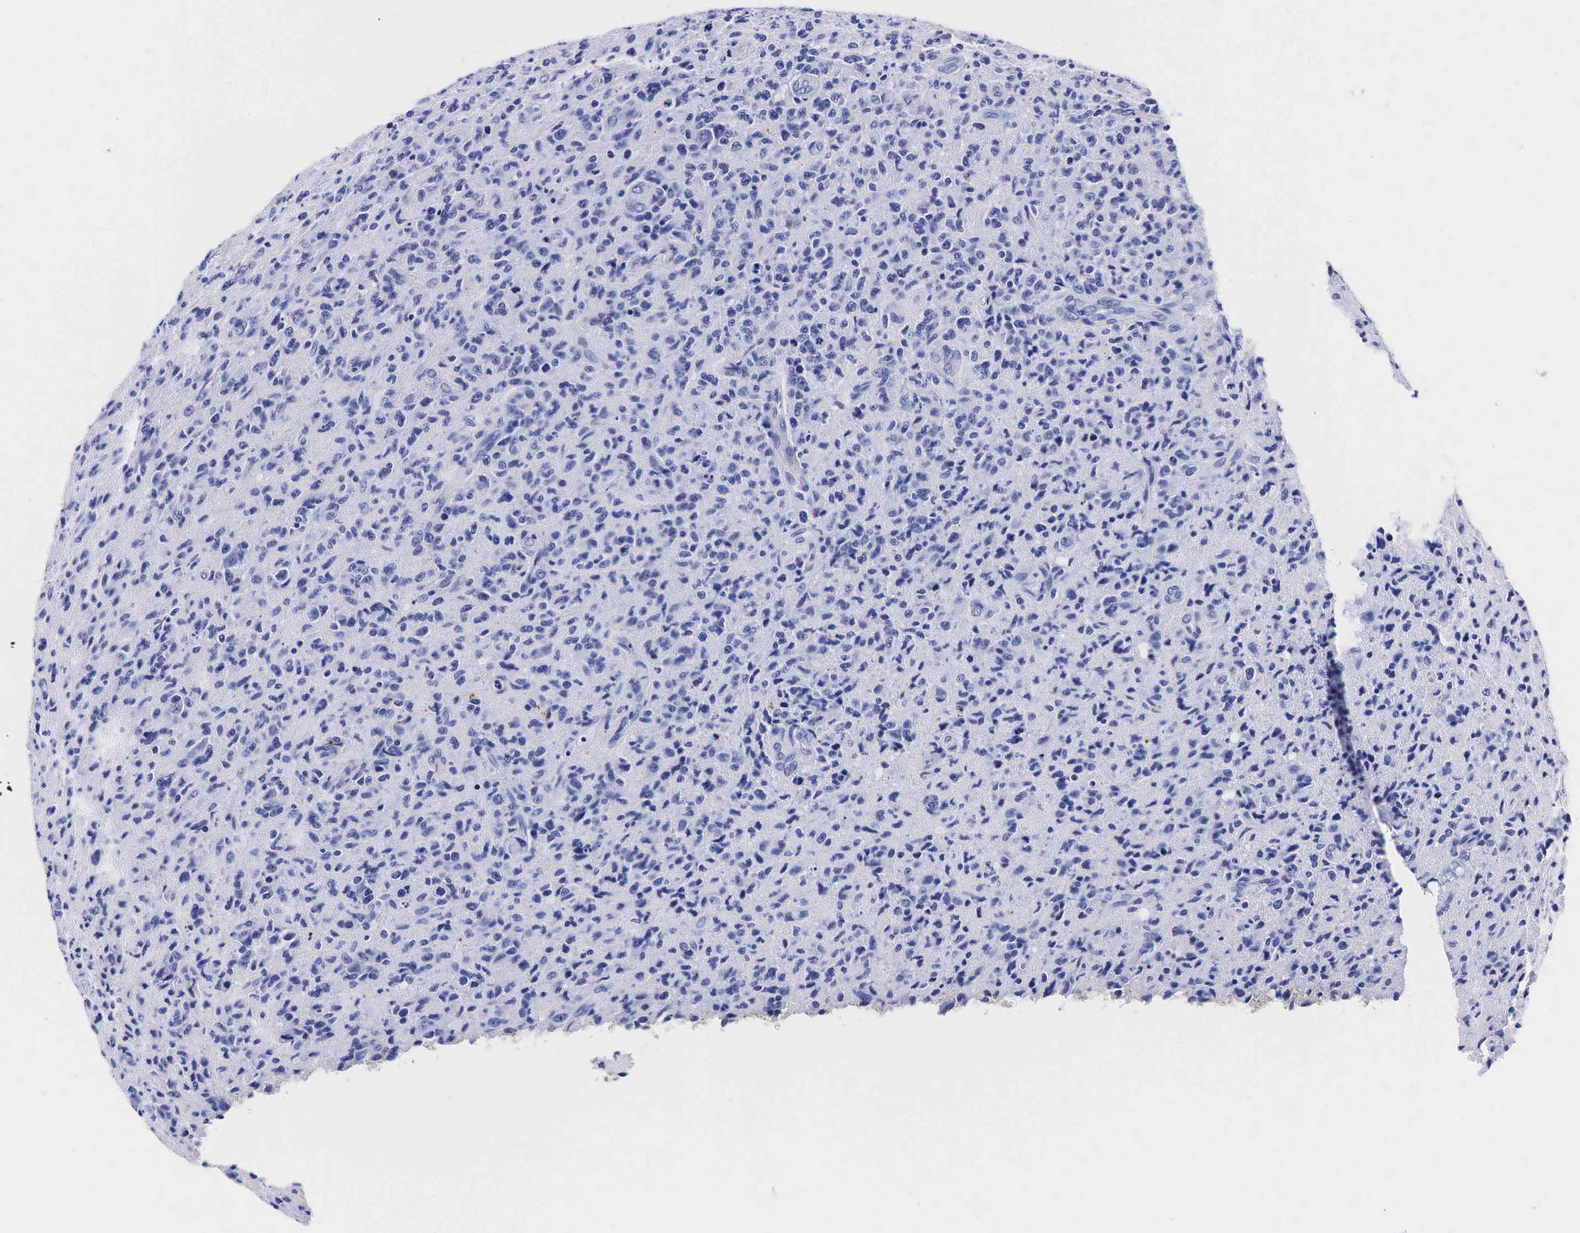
{"staining": {"intensity": "negative", "quantity": "none", "location": "none"}, "tissue": "glioma", "cell_type": "Tumor cells", "image_type": "cancer", "snomed": [{"axis": "morphology", "description": "Glioma, malignant, High grade"}, {"axis": "topography", "description": "Brain"}], "caption": "Immunohistochemistry of high-grade glioma (malignant) displays no expression in tumor cells. (Immunohistochemistry, brightfield microscopy, high magnification).", "gene": "TG", "patient": {"sex": "male", "age": 36}}